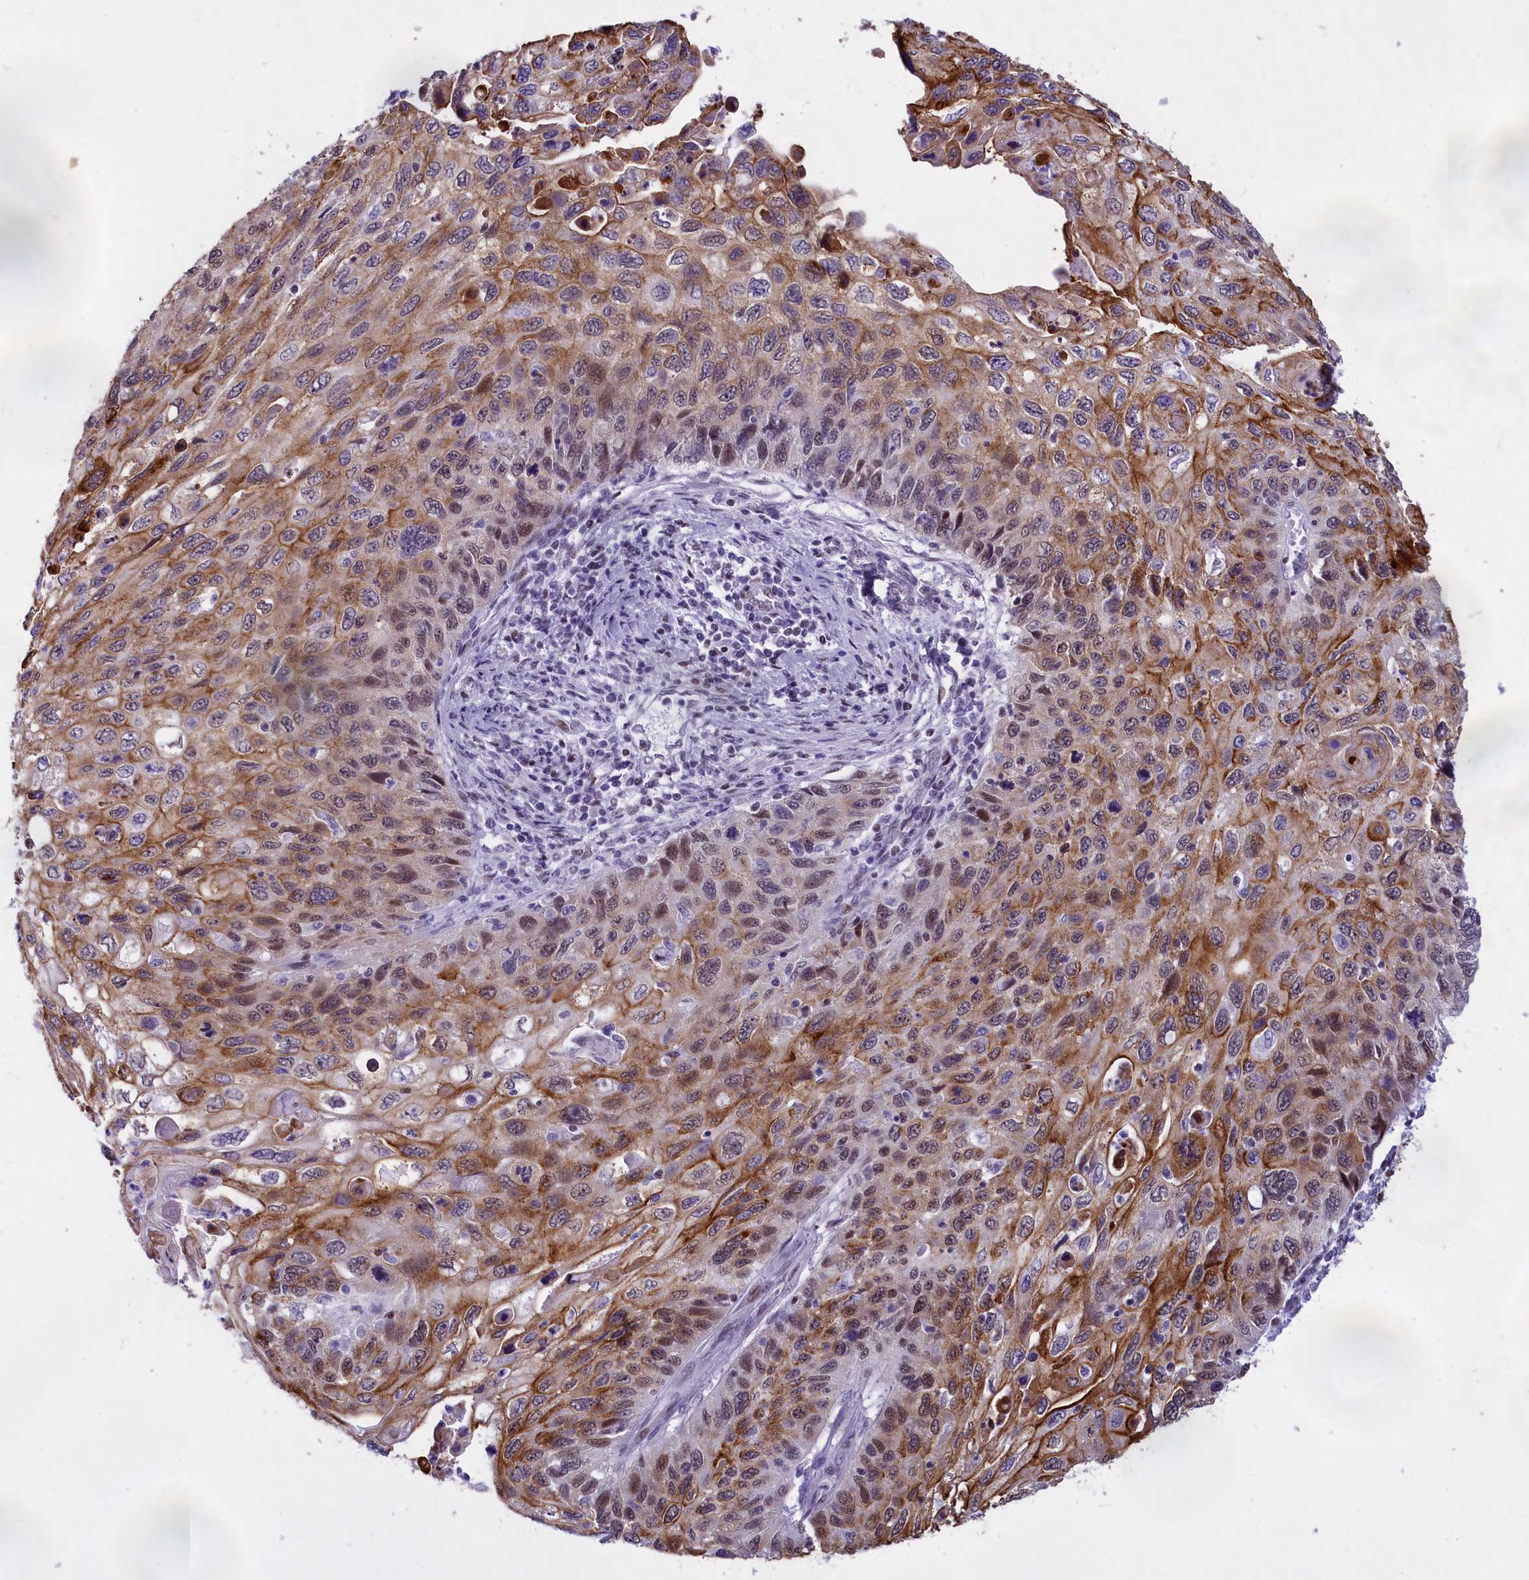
{"staining": {"intensity": "moderate", "quantity": ">75%", "location": "cytoplasmic/membranous,nuclear"}, "tissue": "cervical cancer", "cell_type": "Tumor cells", "image_type": "cancer", "snomed": [{"axis": "morphology", "description": "Squamous cell carcinoma, NOS"}, {"axis": "topography", "description": "Cervix"}], "caption": "Immunohistochemistry (IHC) photomicrograph of human cervical cancer (squamous cell carcinoma) stained for a protein (brown), which demonstrates medium levels of moderate cytoplasmic/membranous and nuclear positivity in about >75% of tumor cells.", "gene": "SPIRE2", "patient": {"sex": "female", "age": 70}}